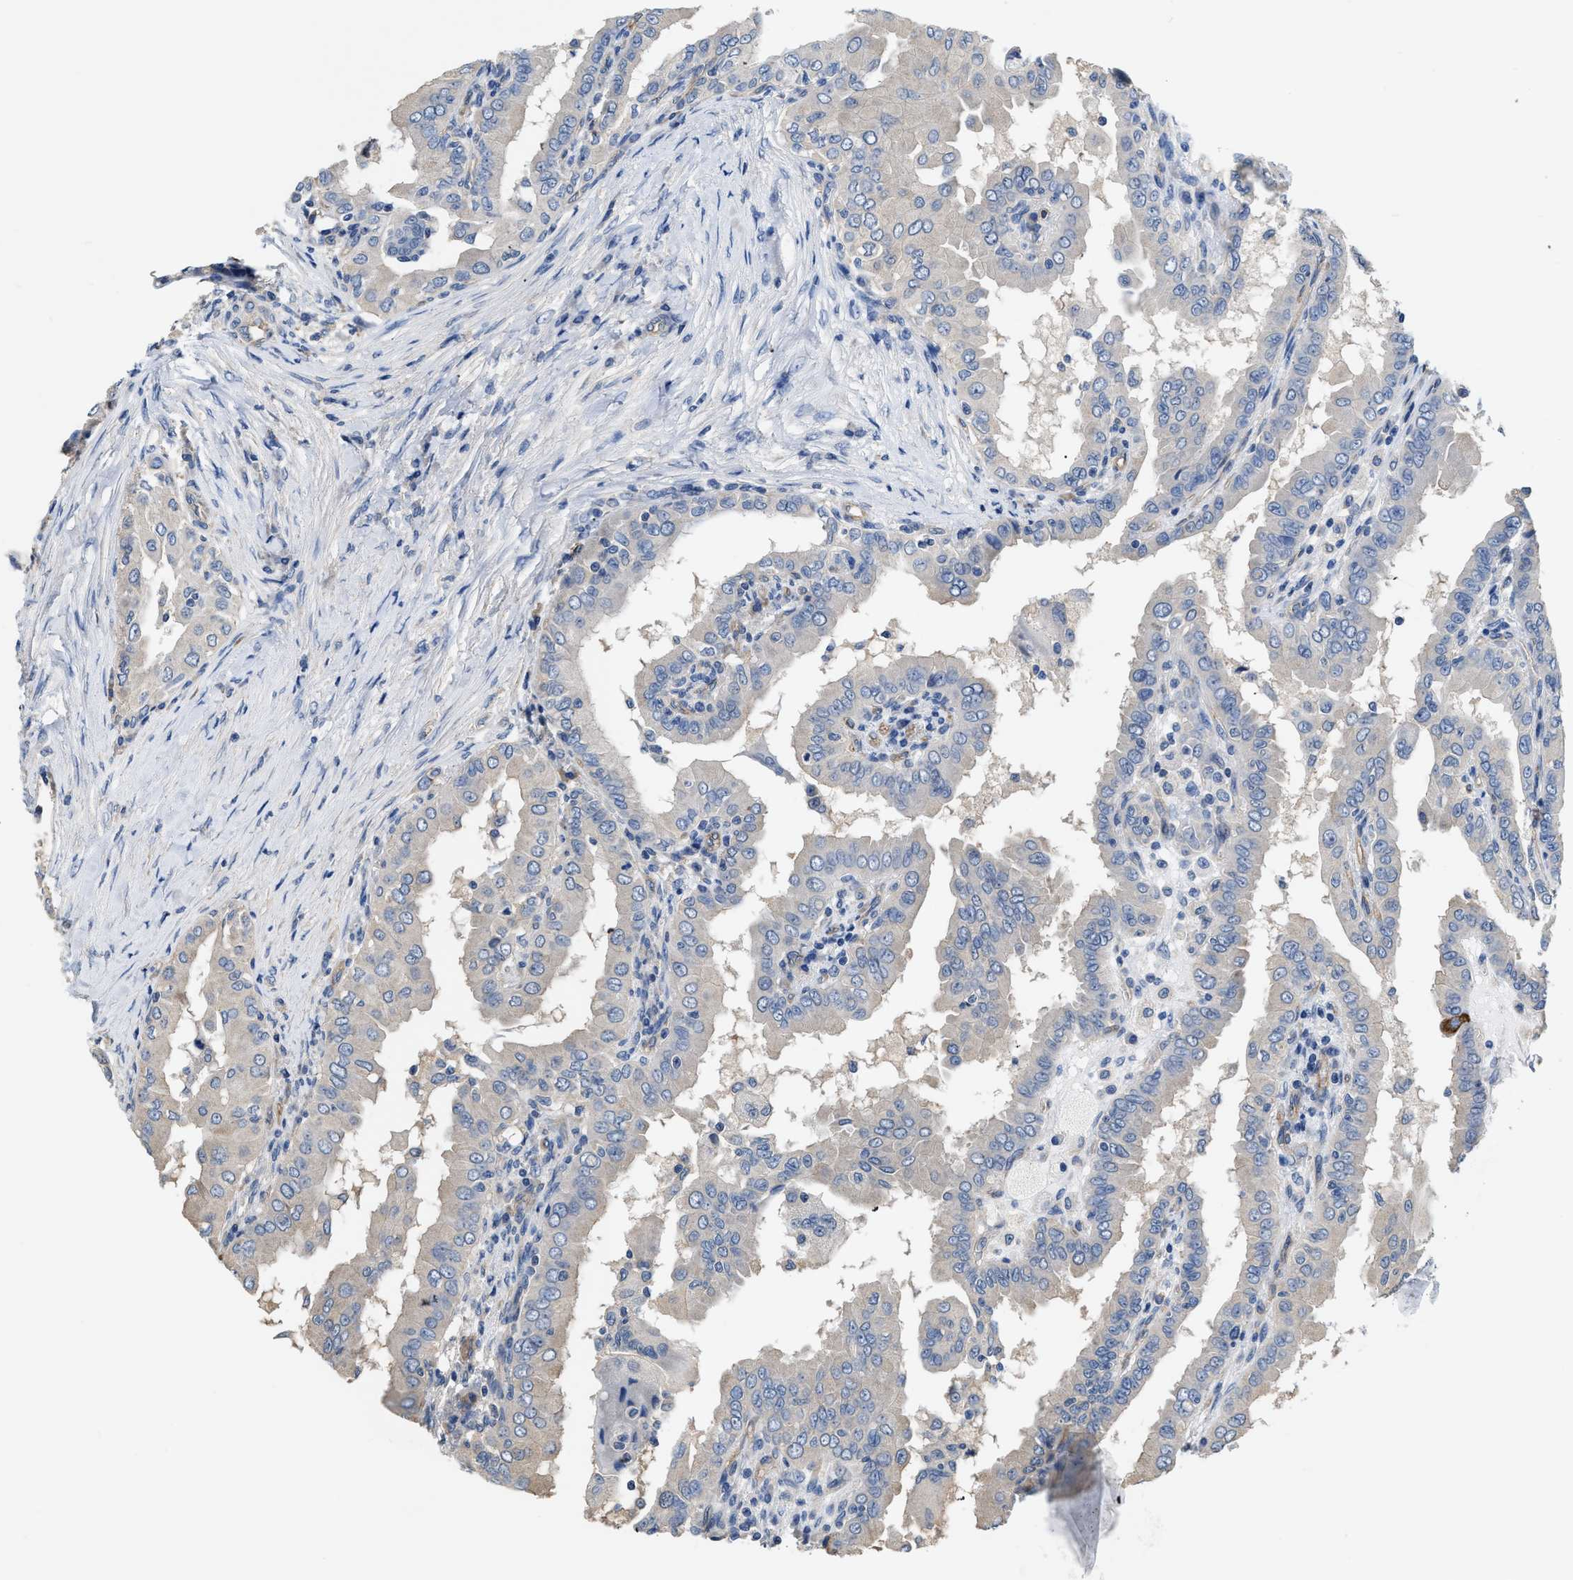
{"staining": {"intensity": "negative", "quantity": "none", "location": "none"}, "tissue": "thyroid cancer", "cell_type": "Tumor cells", "image_type": "cancer", "snomed": [{"axis": "morphology", "description": "Papillary adenocarcinoma, NOS"}, {"axis": "topography", "description": "Thyroid gland"}], "caption": "An image of thyroid papillary adenocarcinoma stained for a protein displays no brown staining in tumor cells. The staining was performed using DAB to visualize the protein expression in brown, while the nuclei were stained in blue with hematoxylin (Magnification: 20x).", "gene": "C22orf42", "patient": {"sex": "male", "age": 33}}